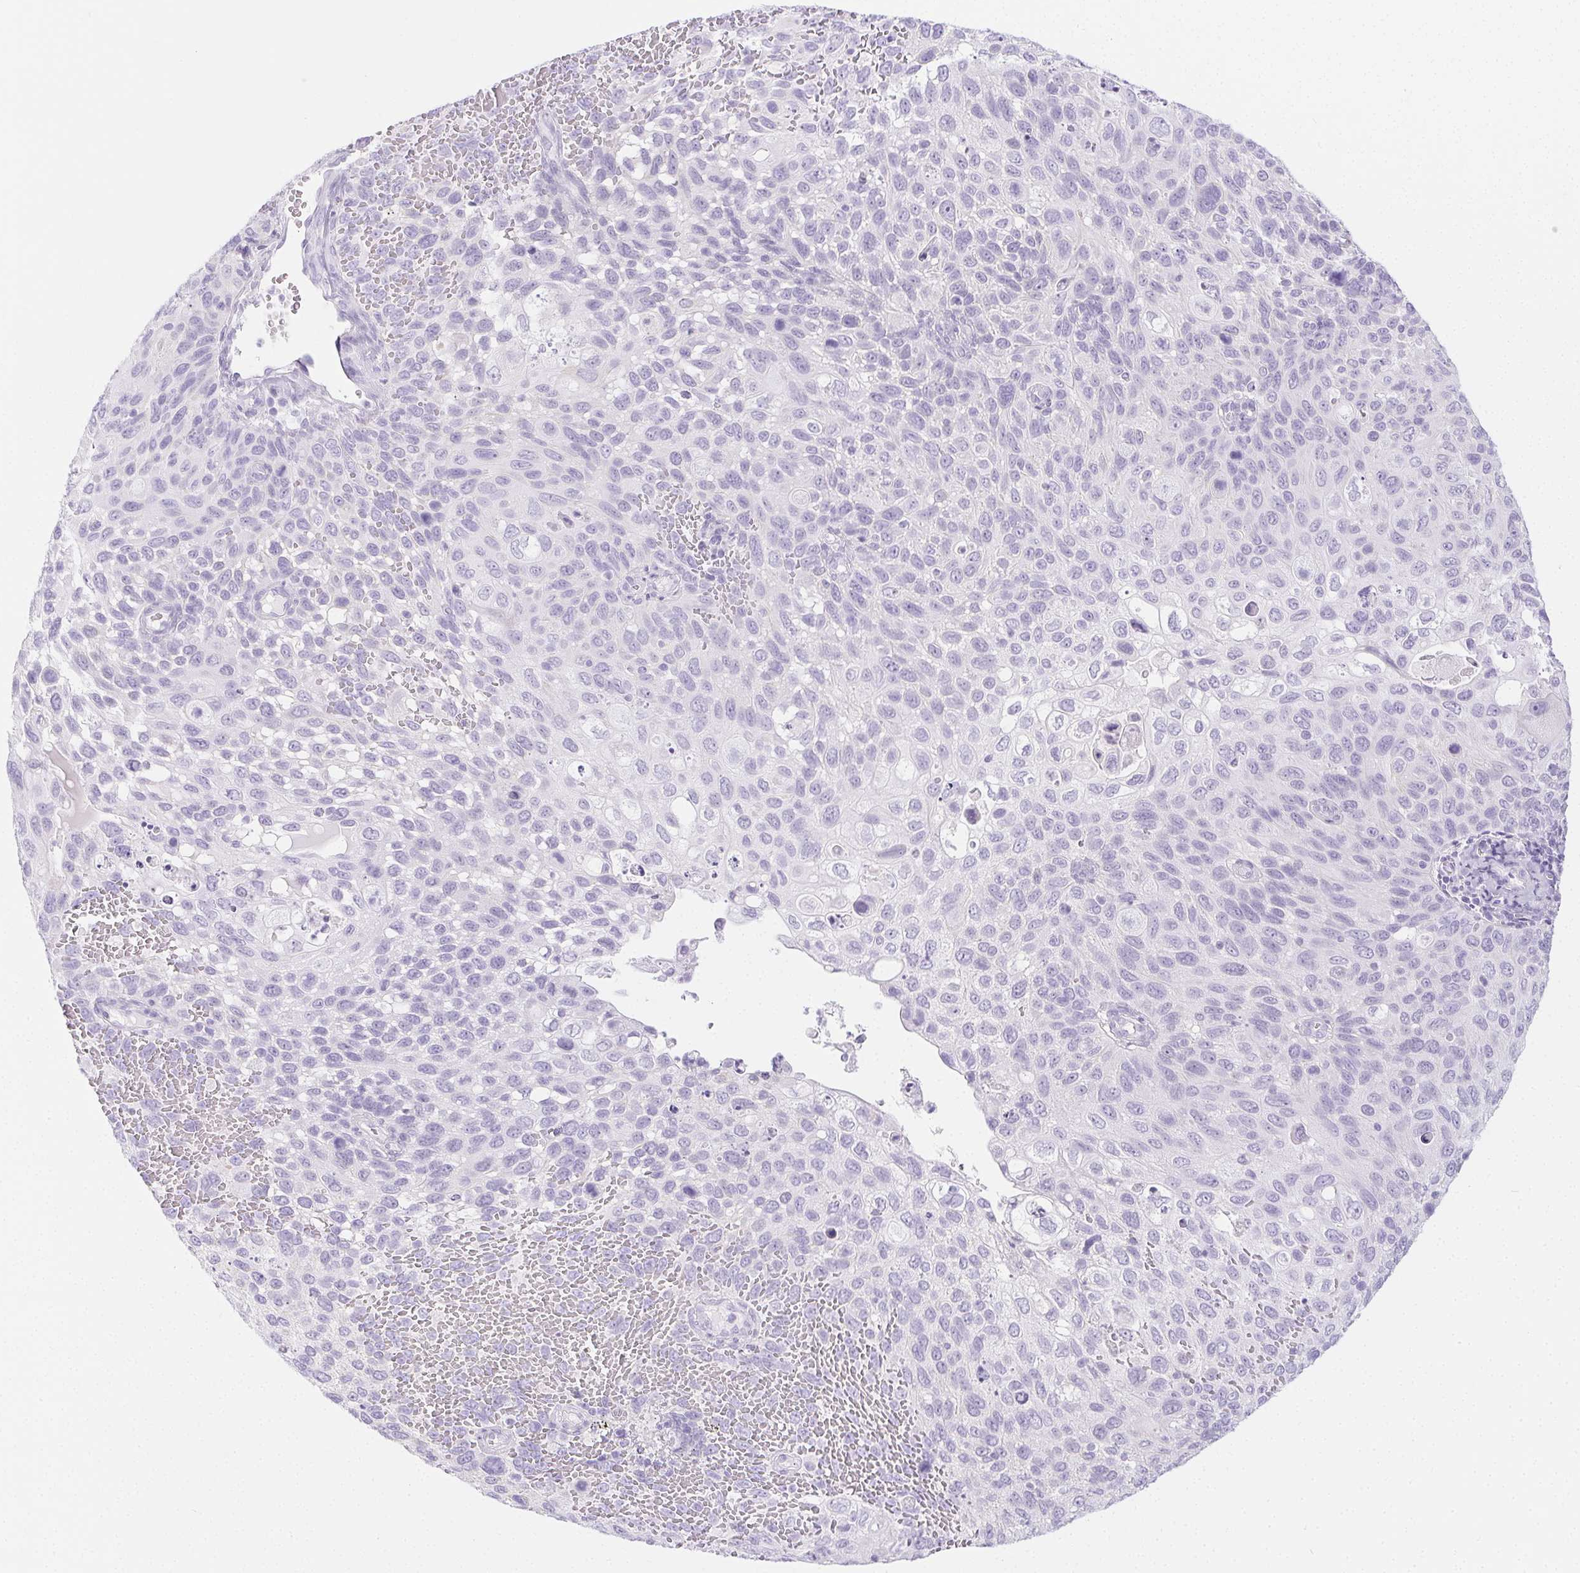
{"staining": {"intensity": "negative", "quantity": "none", "location": "none"}, "tissue": "cervical cancer", "cell_type": "Tumor cells", "image_type": "cancer", "snomed": [{"axis": "morphology", "description": "Squamous cell carcinoma, NOS"}, {"axis": "topography", "description": "Cervix"}], "caption": "A photomicrograph of squamous cell carcinoma (cervical) stained for a protein shows no brown staining in tumor cells.", "gene": "PI3", "patient": {"sex": "female", "age": 70}}